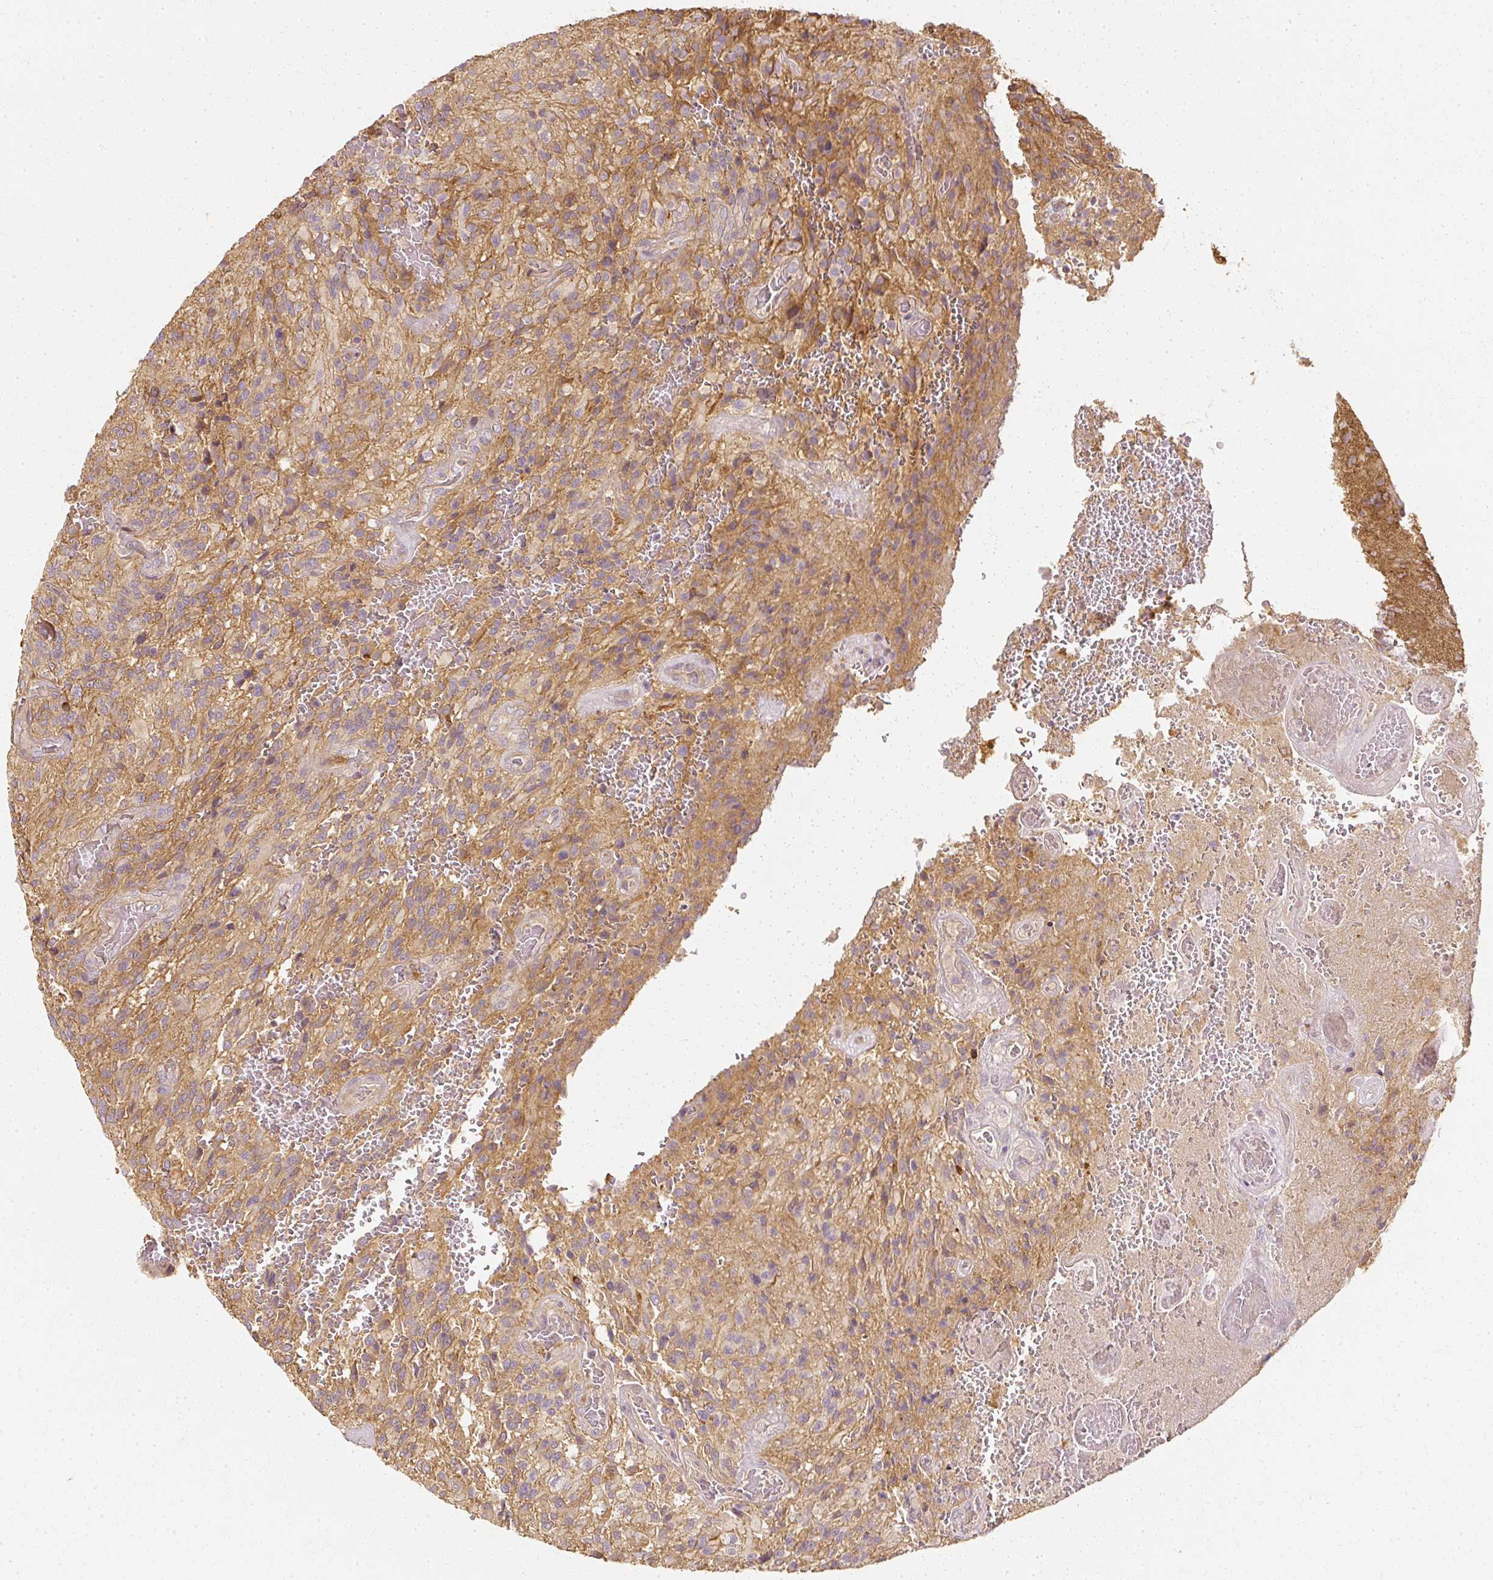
{"staining": {"intensity": "negative", "quantity": "none", "location": "none"}, "tissue": "glioma", "cell_type": "Tumor cells", "image_type": "cancer", "snomed": [{"axis": "morphology", "description": "Normal tissue, NOS"}, {"axis": "morphology", "description": "Glioma, malignant, High grade"}, {"axis": "topography", "description": "Cerebral cortex"}], "caption": "The IHC micrograph has no significant expression in tumor cells of malignant glioma (high-grade) tissue.", "gene": "GNAQ", "patient": {"sex": "male", "age": 56}}